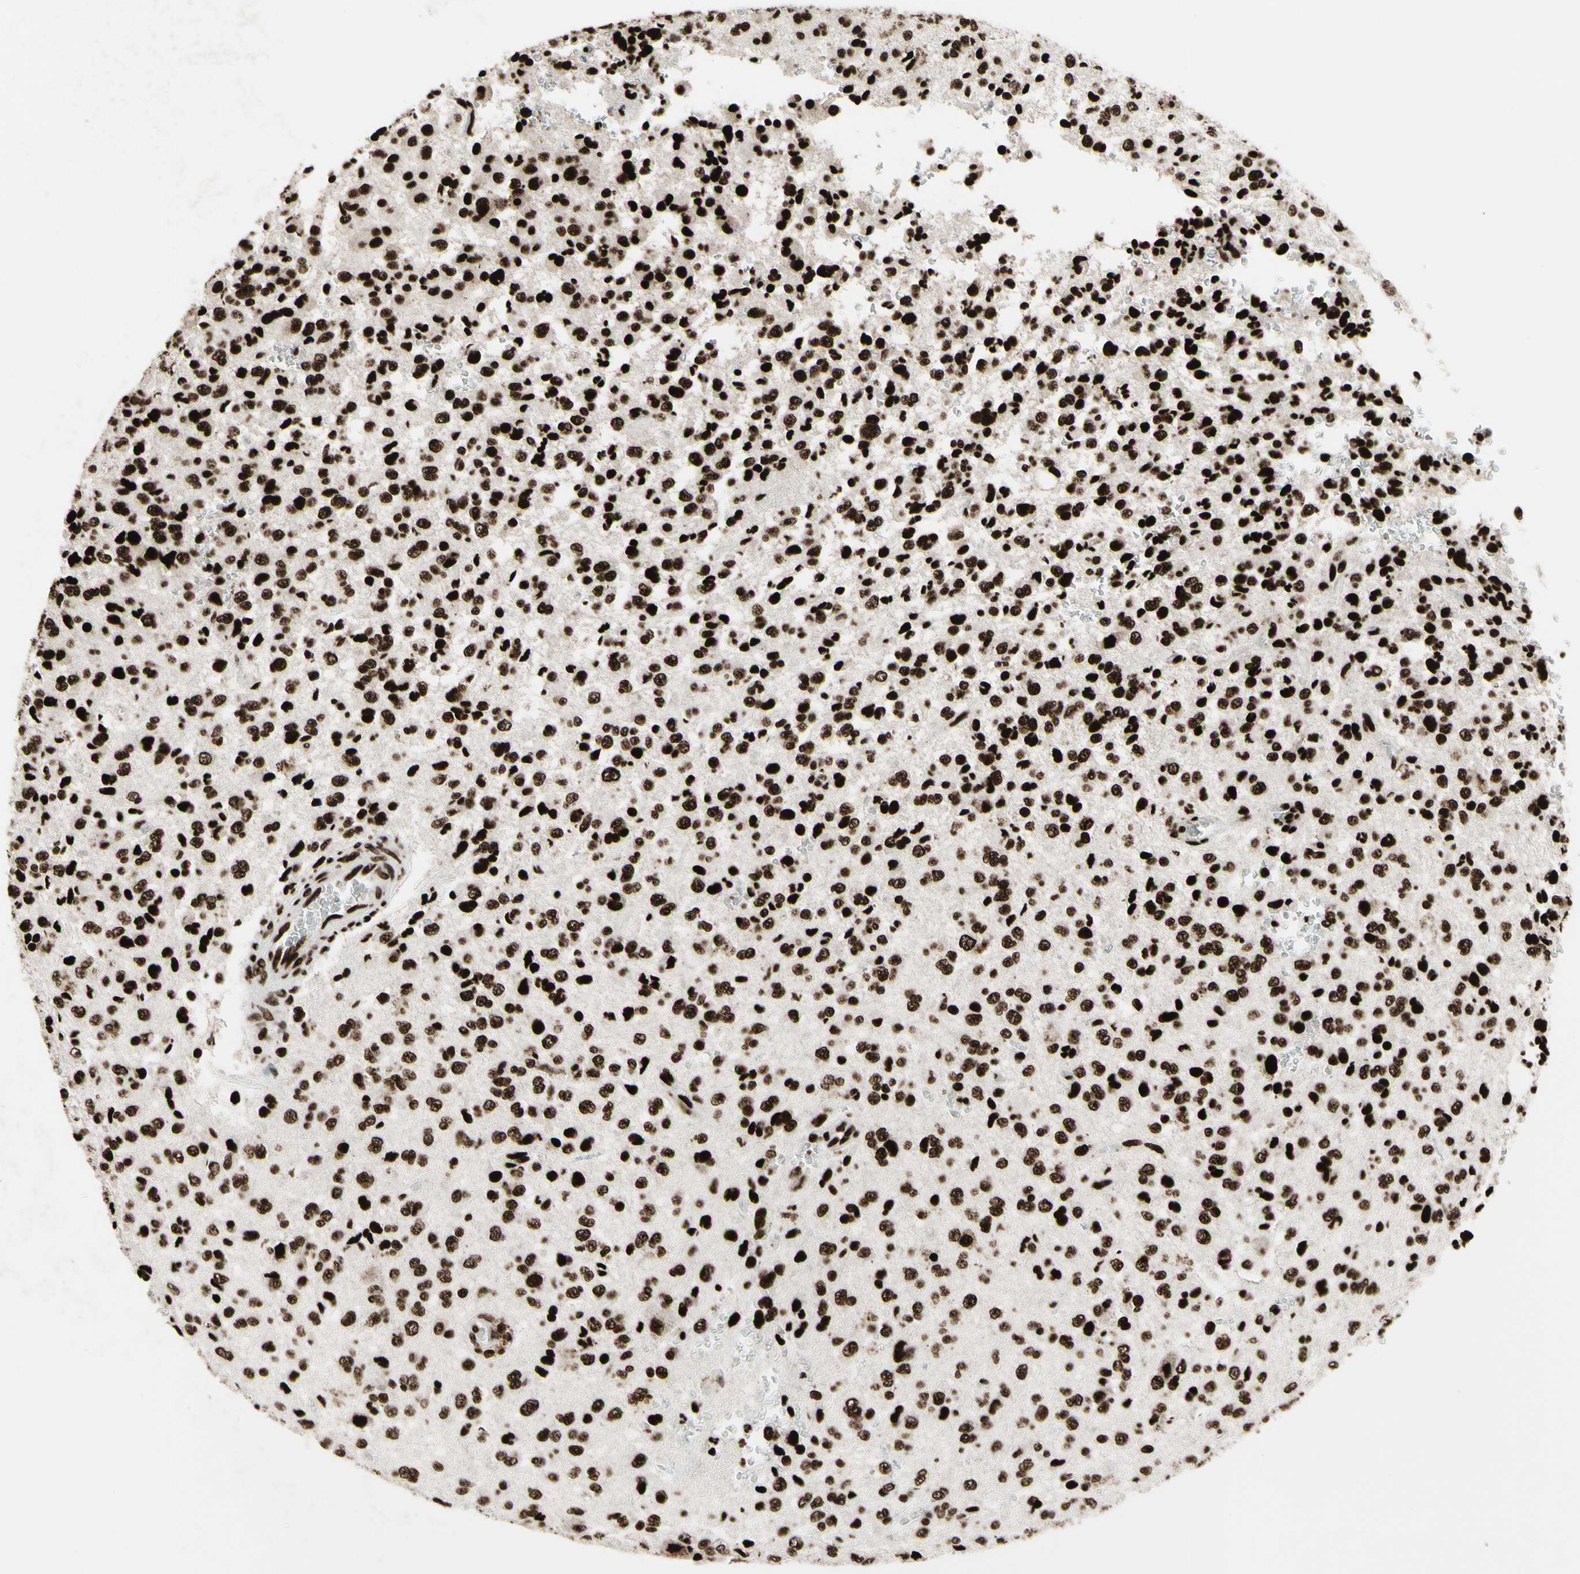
{"staining": {"intensity": "strong", "quantity": ">75%", "location": "nuclear"}, "tissue": "glioma", "cell_type": "Tumor cells", "image_type": "cancer", "snomed": [{"axis": "morphology", "description": "Glioma, malignant, High grade"}, {"axis": "topography", "description": "pancreas cauda"}], "caption": "A brown stain labels strong nuclear staining of a protein in malignant glioma (high-grade) tumor cells. The staining was performed using DAB (3,3'-diaminobenzidine), with brown indicating positive protein expression. Nuclei are stained blue with hematoxylin.", "gene": "U2AF2", "patient": {"sex": "male", "age": 60}}